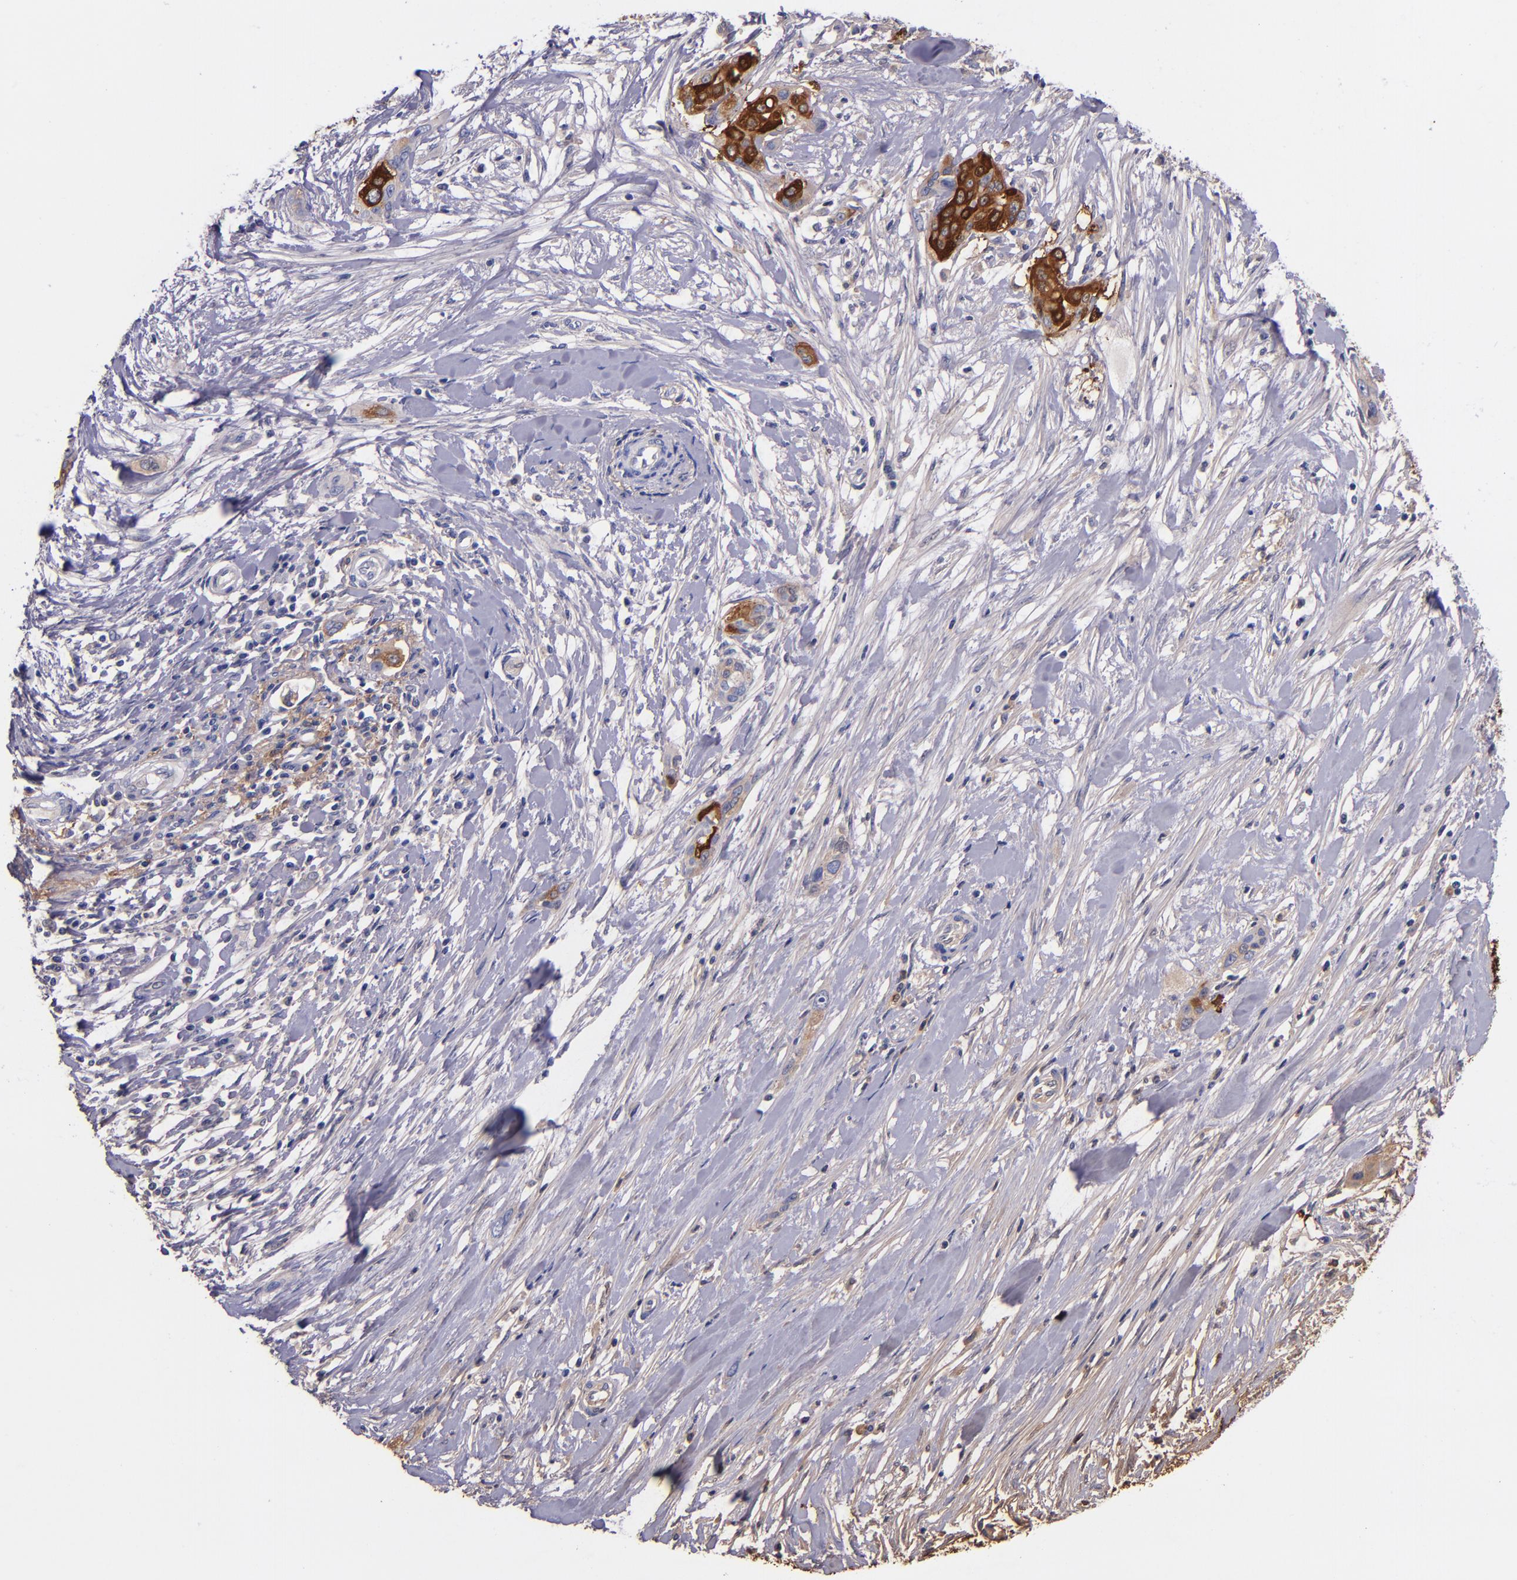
{"staining": {"intensity": "strong", "quantity": ">75%", "location": "cytoplasmic/membranous"}, "tissue": "pancreatic cancer", "cell_type": "Tumor cells", "image_type": "cancer", "snomed": [{"axis": "morphology", "description": "Adenocarcinoma, NOS"}, {"axis": "topography", "description": "Pancreas"}], "caption": "An immunohistochemistry (IHC) histopathology image of tumor tissue is shown. Protein staining in brown labels strong cytoplasmic/membranous positivity in pancreatic cancer (adenocarcinoma) within tumor cells. (DAB (3,3'-diaminobenzidine) IHC, brown staining for protein, blue staining for nuclei).", "gene": "IVL", "patient": {"sex": "female", "age": 60}}